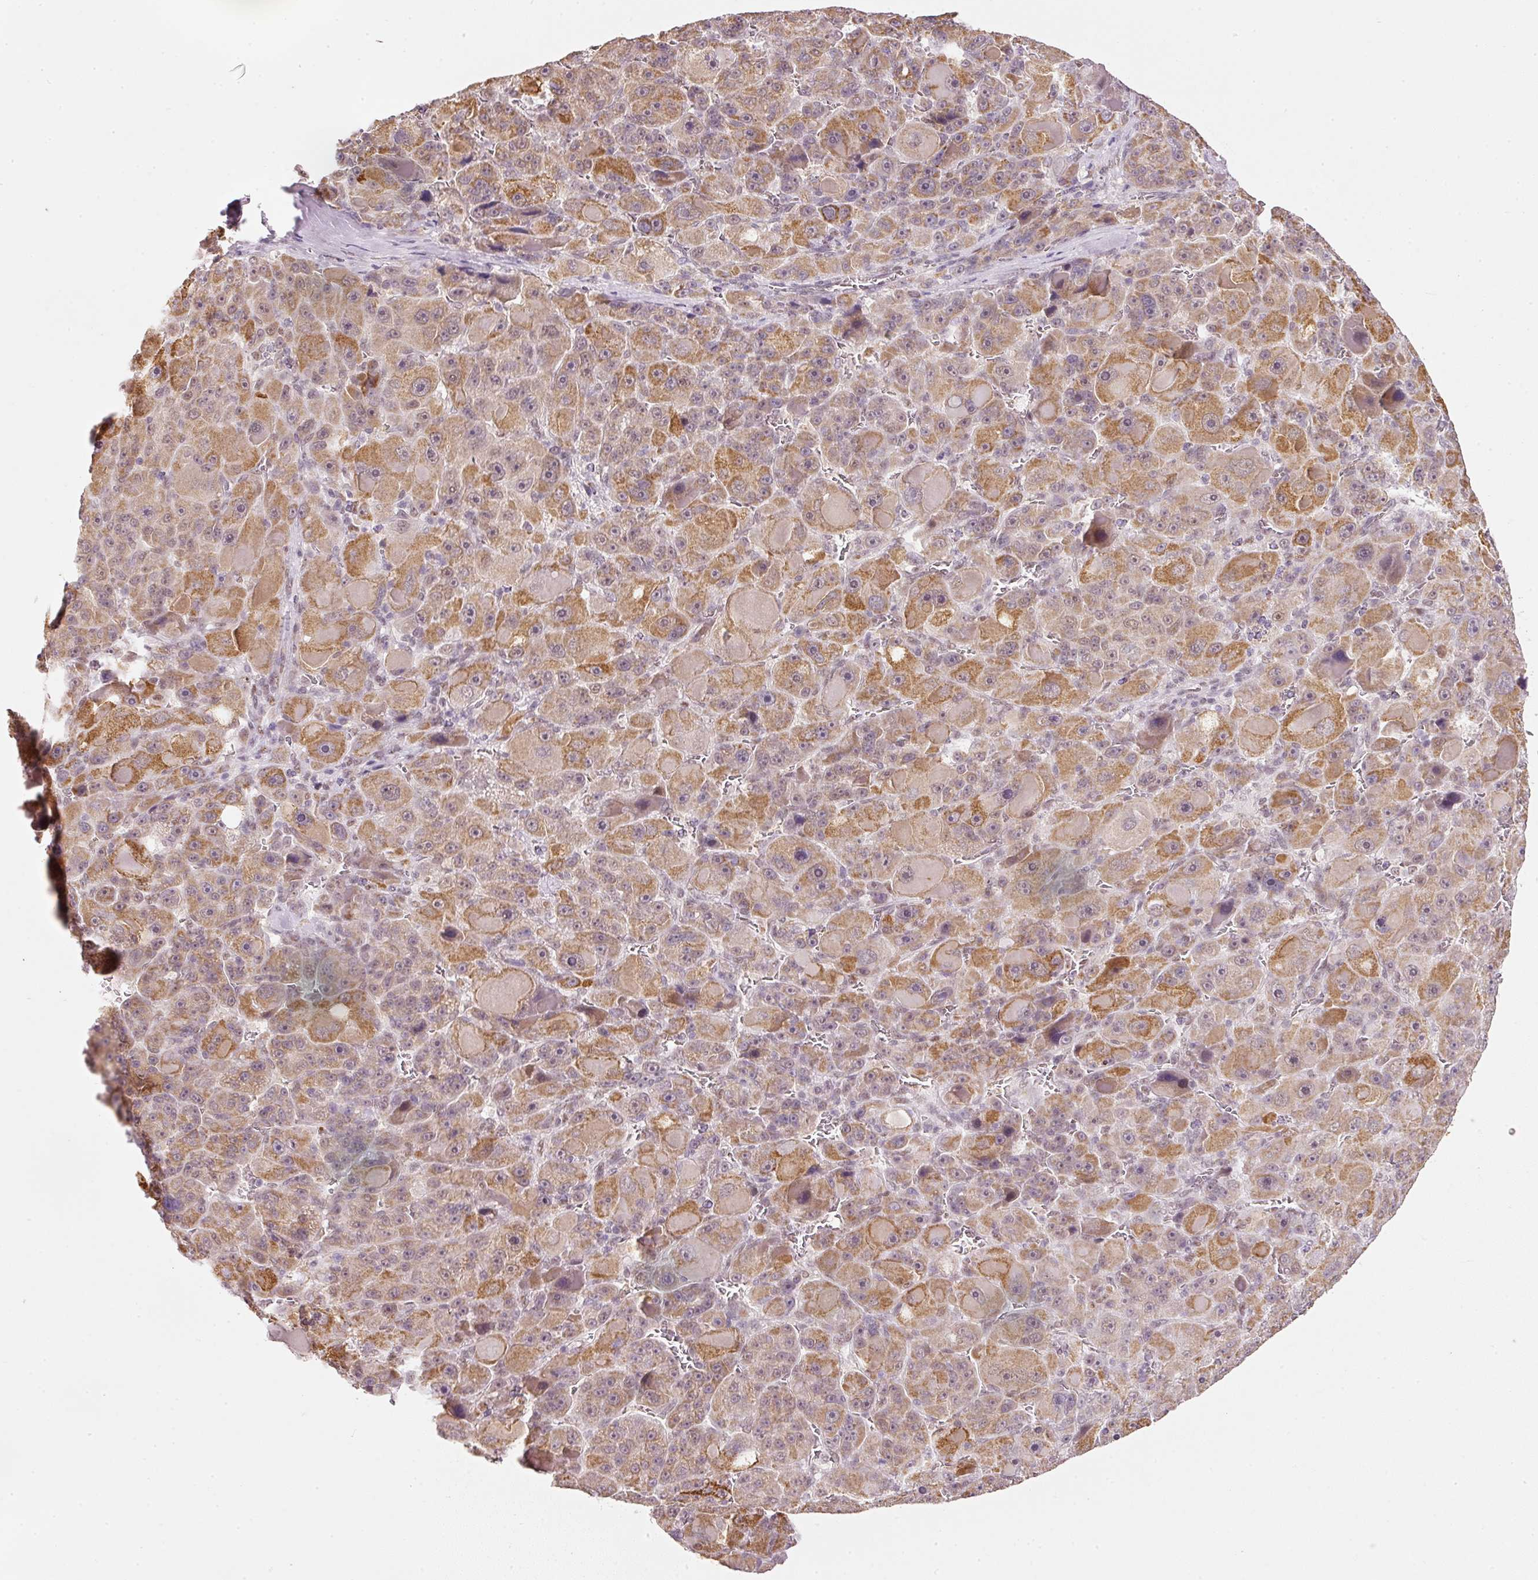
{"staining": {"intensity": "moderate", "quantity": ">75%", "location": "cytoplasmic/membranous"}, "tissue": "liver cancer", "cell_type": "Tumor cells", "image_type": "cancer", "snomed": [{"axis": "morphology", "description": "Carcinoma, Hepatocellular, NOS"}, {"axis": "topography", "description": "Liver"}], "caption": "This micrograph demonstrates liver cancer (hepatocellular carcinoma) stained with immunohistochemistry (IHC) to label a protein in brown. The cytoplasmic/membranous of tumor cells show moderate positivity for the protein. Nuclei are counter-stained blue.", "gene": "FSTL3", "patient": {"sex": "male", "age": 76}}